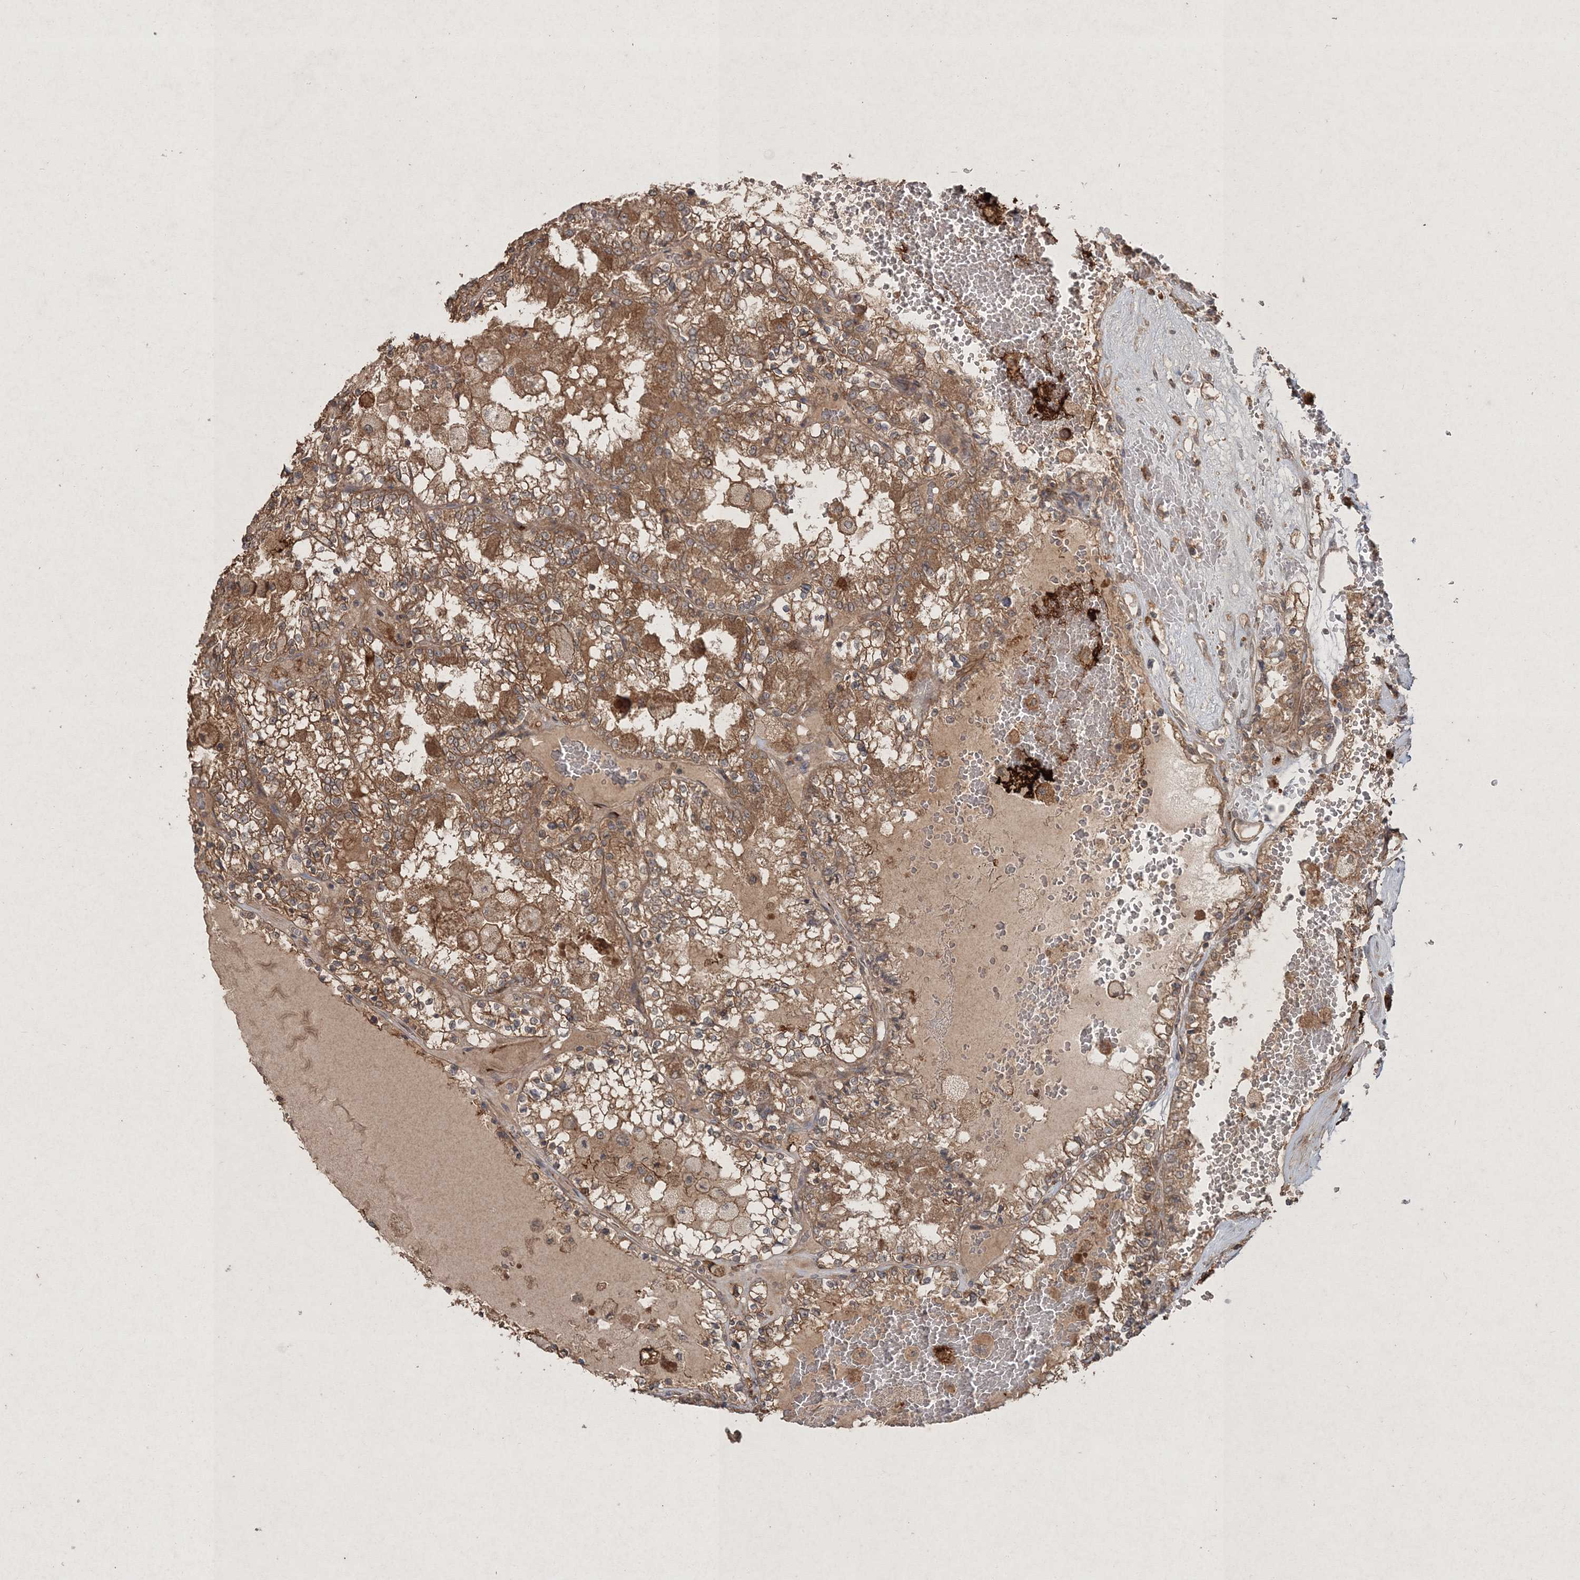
{"staining": {"intensity": "moderate", "quantity": ">75%", "location": "cytoplasmic/membranous"}, "tissue": "renal cancer", "cell_type": "Tumor cells", "image_type": "cancer", "snomed": [{"axis": "morphology", "description": "Adenocarcinoma, NOS"}, {"axis": "topography", "description": "Kidney"}], "caption": "Immunohistochemical staining of human renal cancer (adenocarcinoma) displays medium levels of moderate cytoplasmic/membranous positivity in about >75% of tumor cells.", "gene": "SPRY1", "patient": {"sex": "female", "age": 56}}